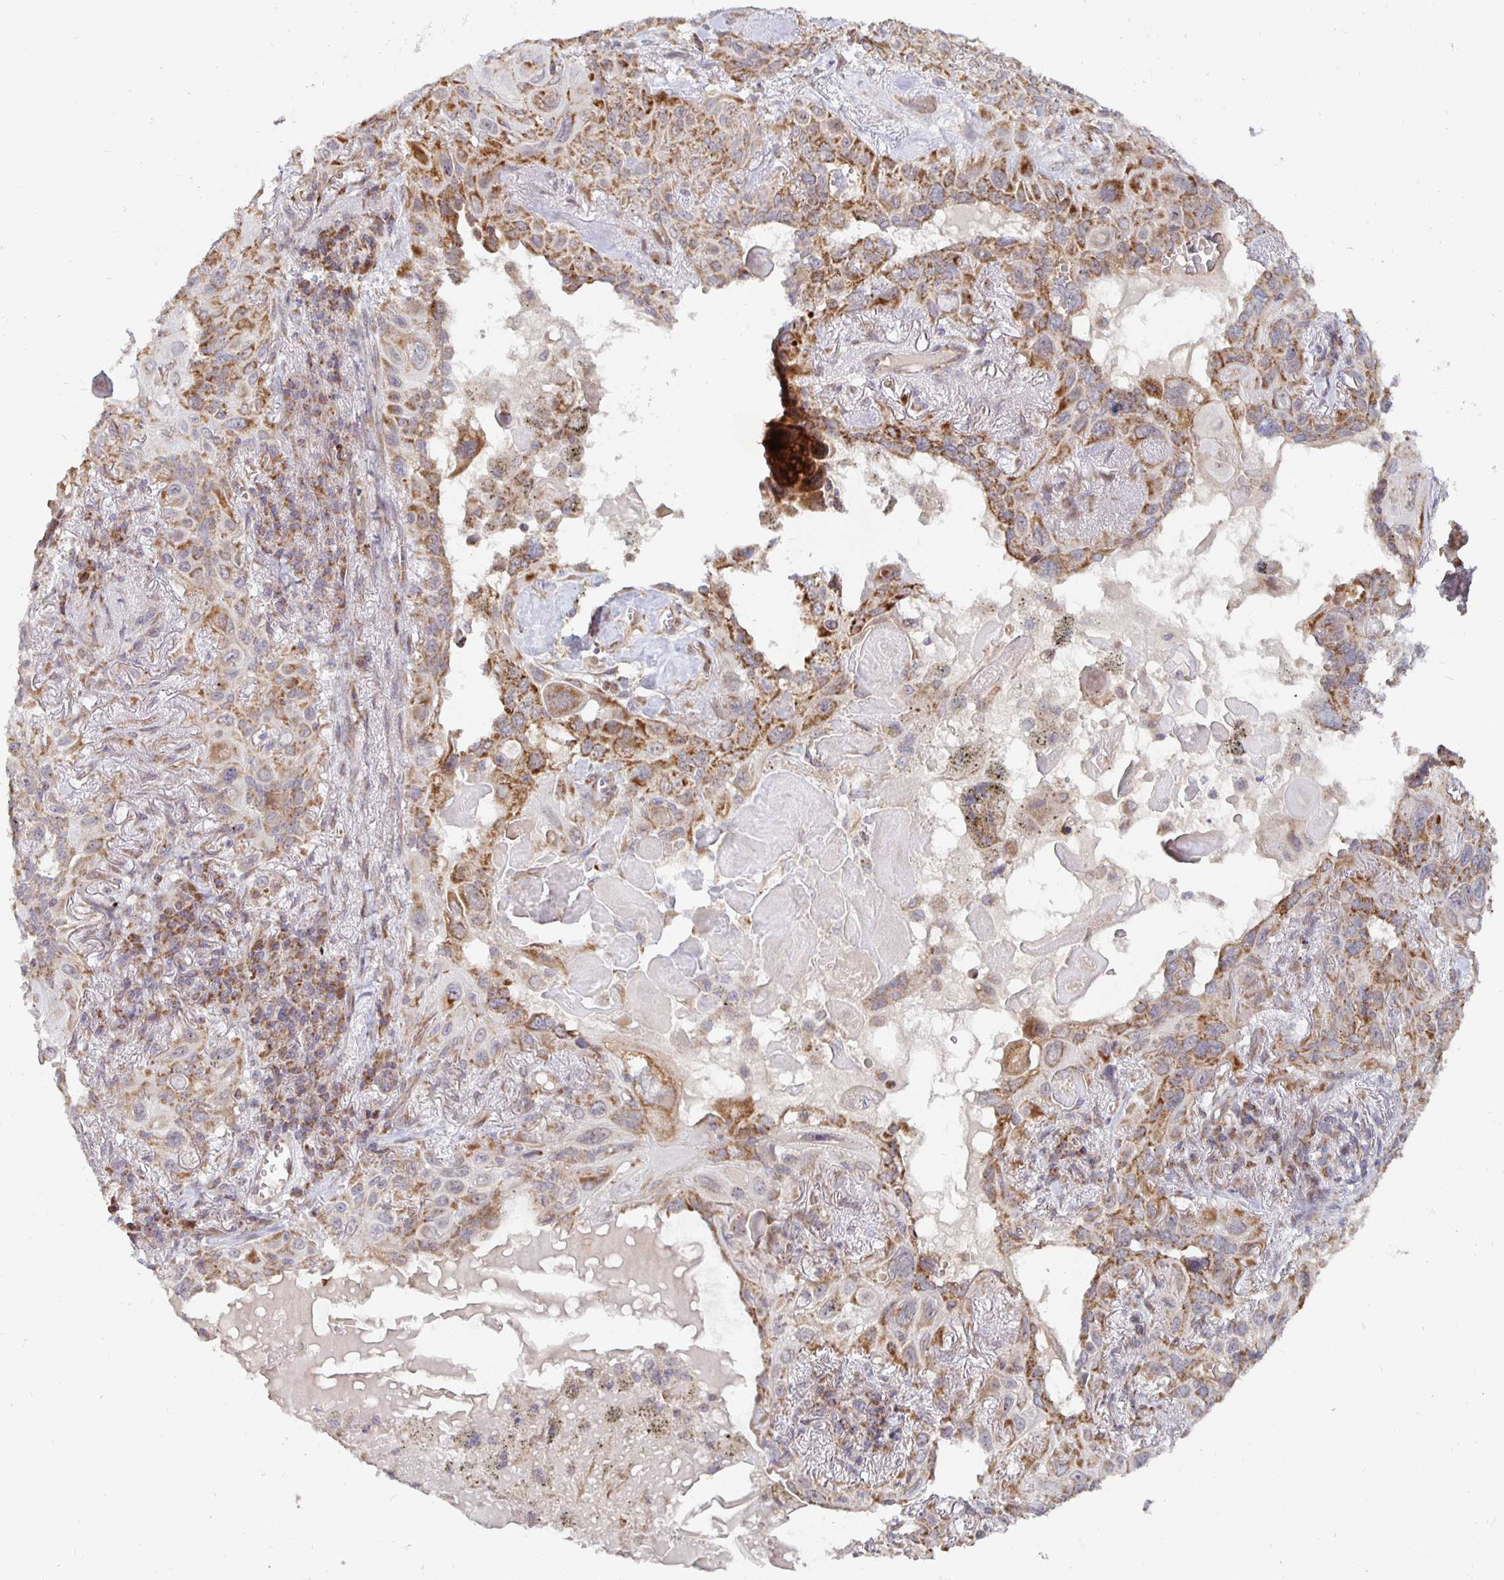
{"staining": {"intensity": "moderate", "quantity": ">75%", "location": "cytoplasmic/membranous"}, "tissue": "lung cancer", "cell_type": "Tumor cells", "image_type": "cancer", "snomed": [{"axis": "morphology", "description": "Squamous cell carcinoma, NOS"}, {"axis": "topography", "description": "Lung"}], "caption": "A brown stain labels moderate cytoplasmic/membranous staining of a protein in lung cancer tumor cells. Using DAB (brown) and hematoxylin (blue) stains, captured at high magnification using brightfield microscopy.", "gene": "MRPL28", "patient": {"sex": "male", "age": 79}}